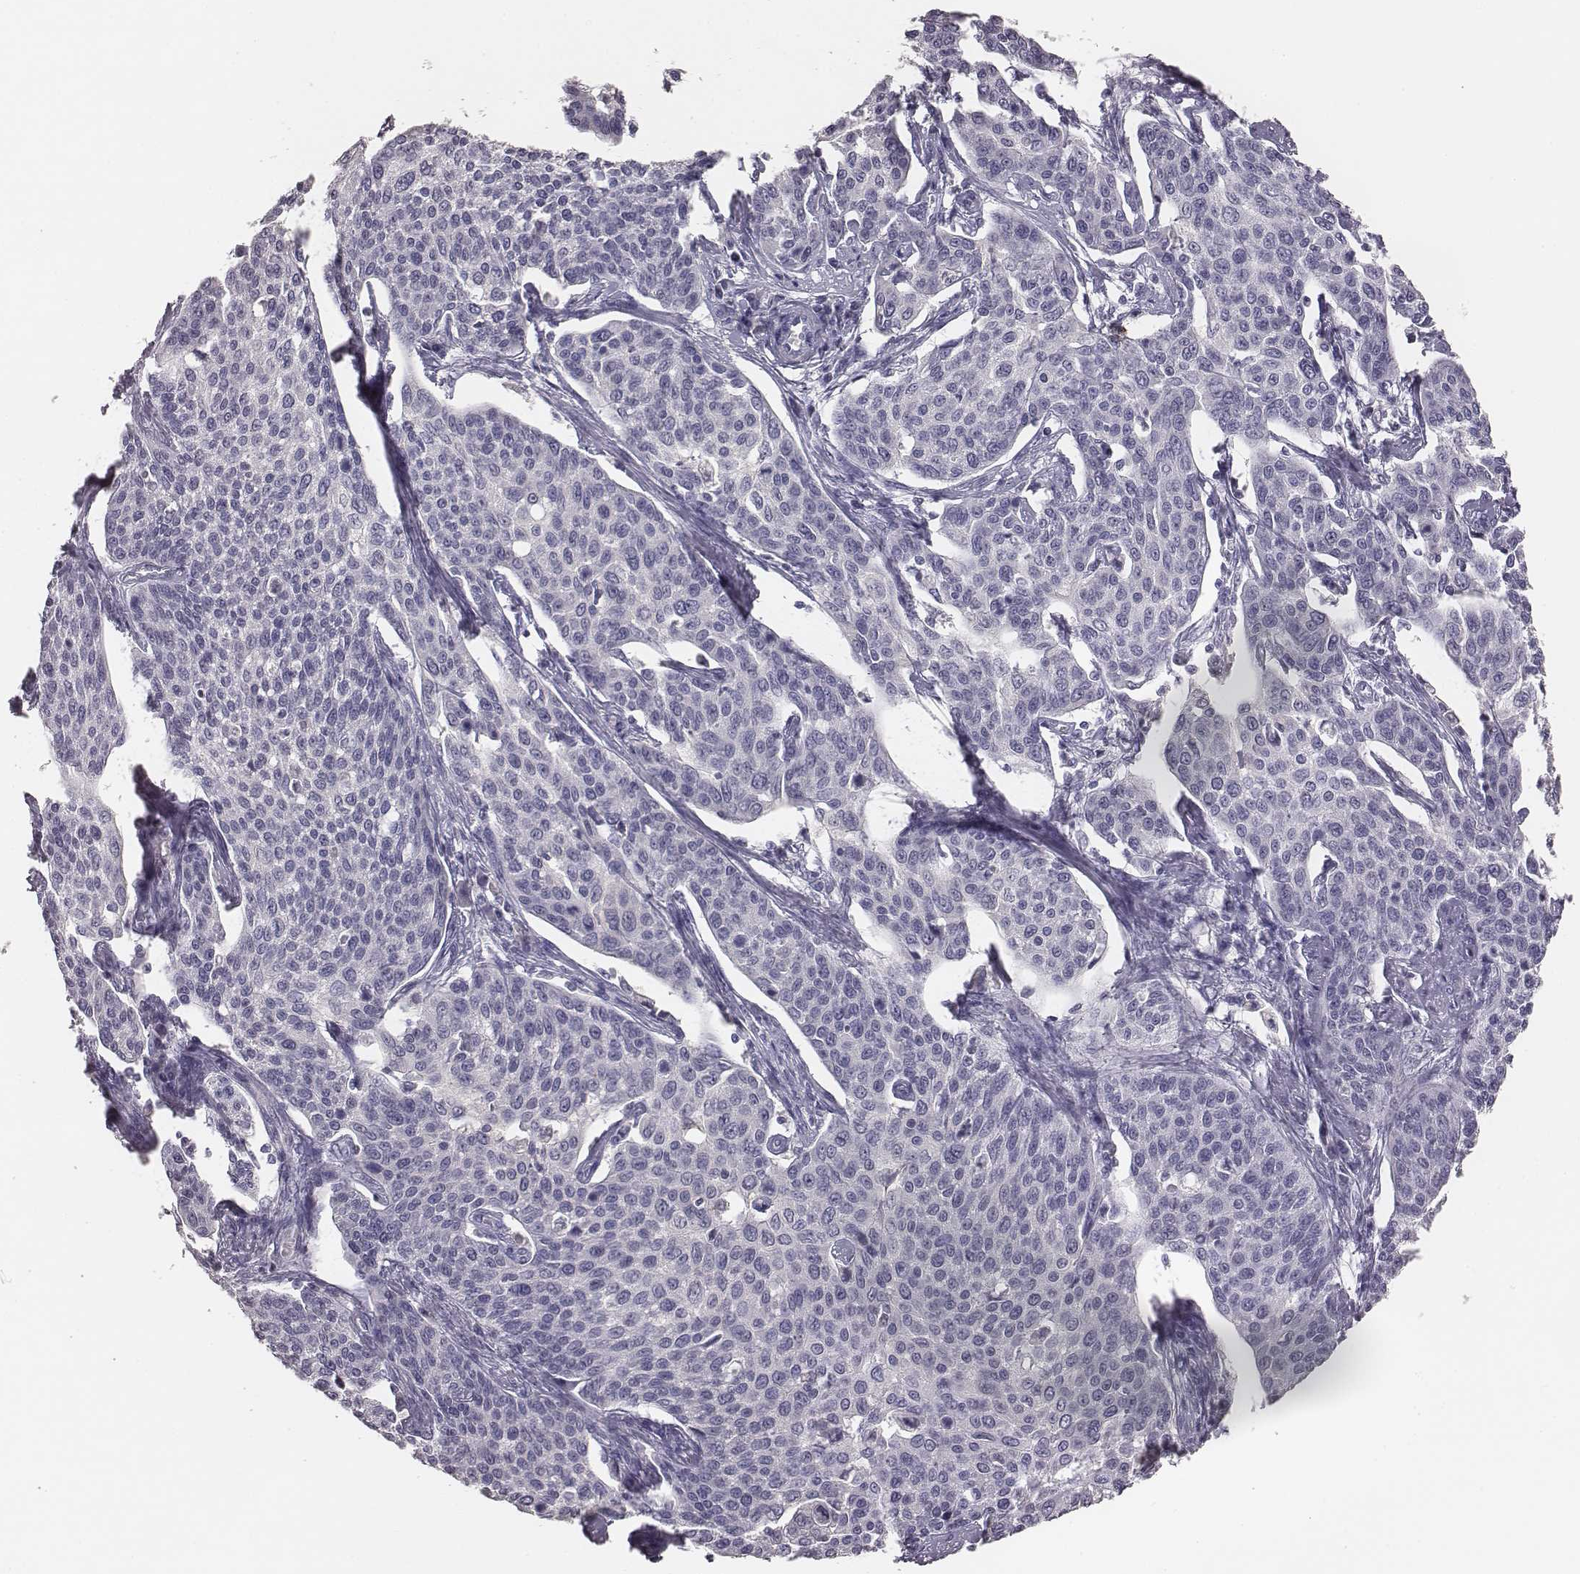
{"staining": {"intensity": "negative", "quantity": "none", "location": "none"}, "tissue": "cervical cancer", "cell_type": "Tumor cells", "image_type": "cancer", "snomed": [{"axis": "morphology", "description": "Squamous cell carcinoma, NOS"}, {"axis": "topography", "description": "Cervix"}], "caption": "An immunohistochemistry (IHC) image of cervical cancer (squamous cell carcinoma) is shown. There is no staining in tumor cells of cervical cancer (squamous cell carcinoma). Brightfield microscopy of IHC stained with DAB (3,3'-diaminobenzidine) (brown) and hematoxylin (blue), captured at high magnification.", "gene": "MYH6", "patient": {"sex": "female", "age": 34}}